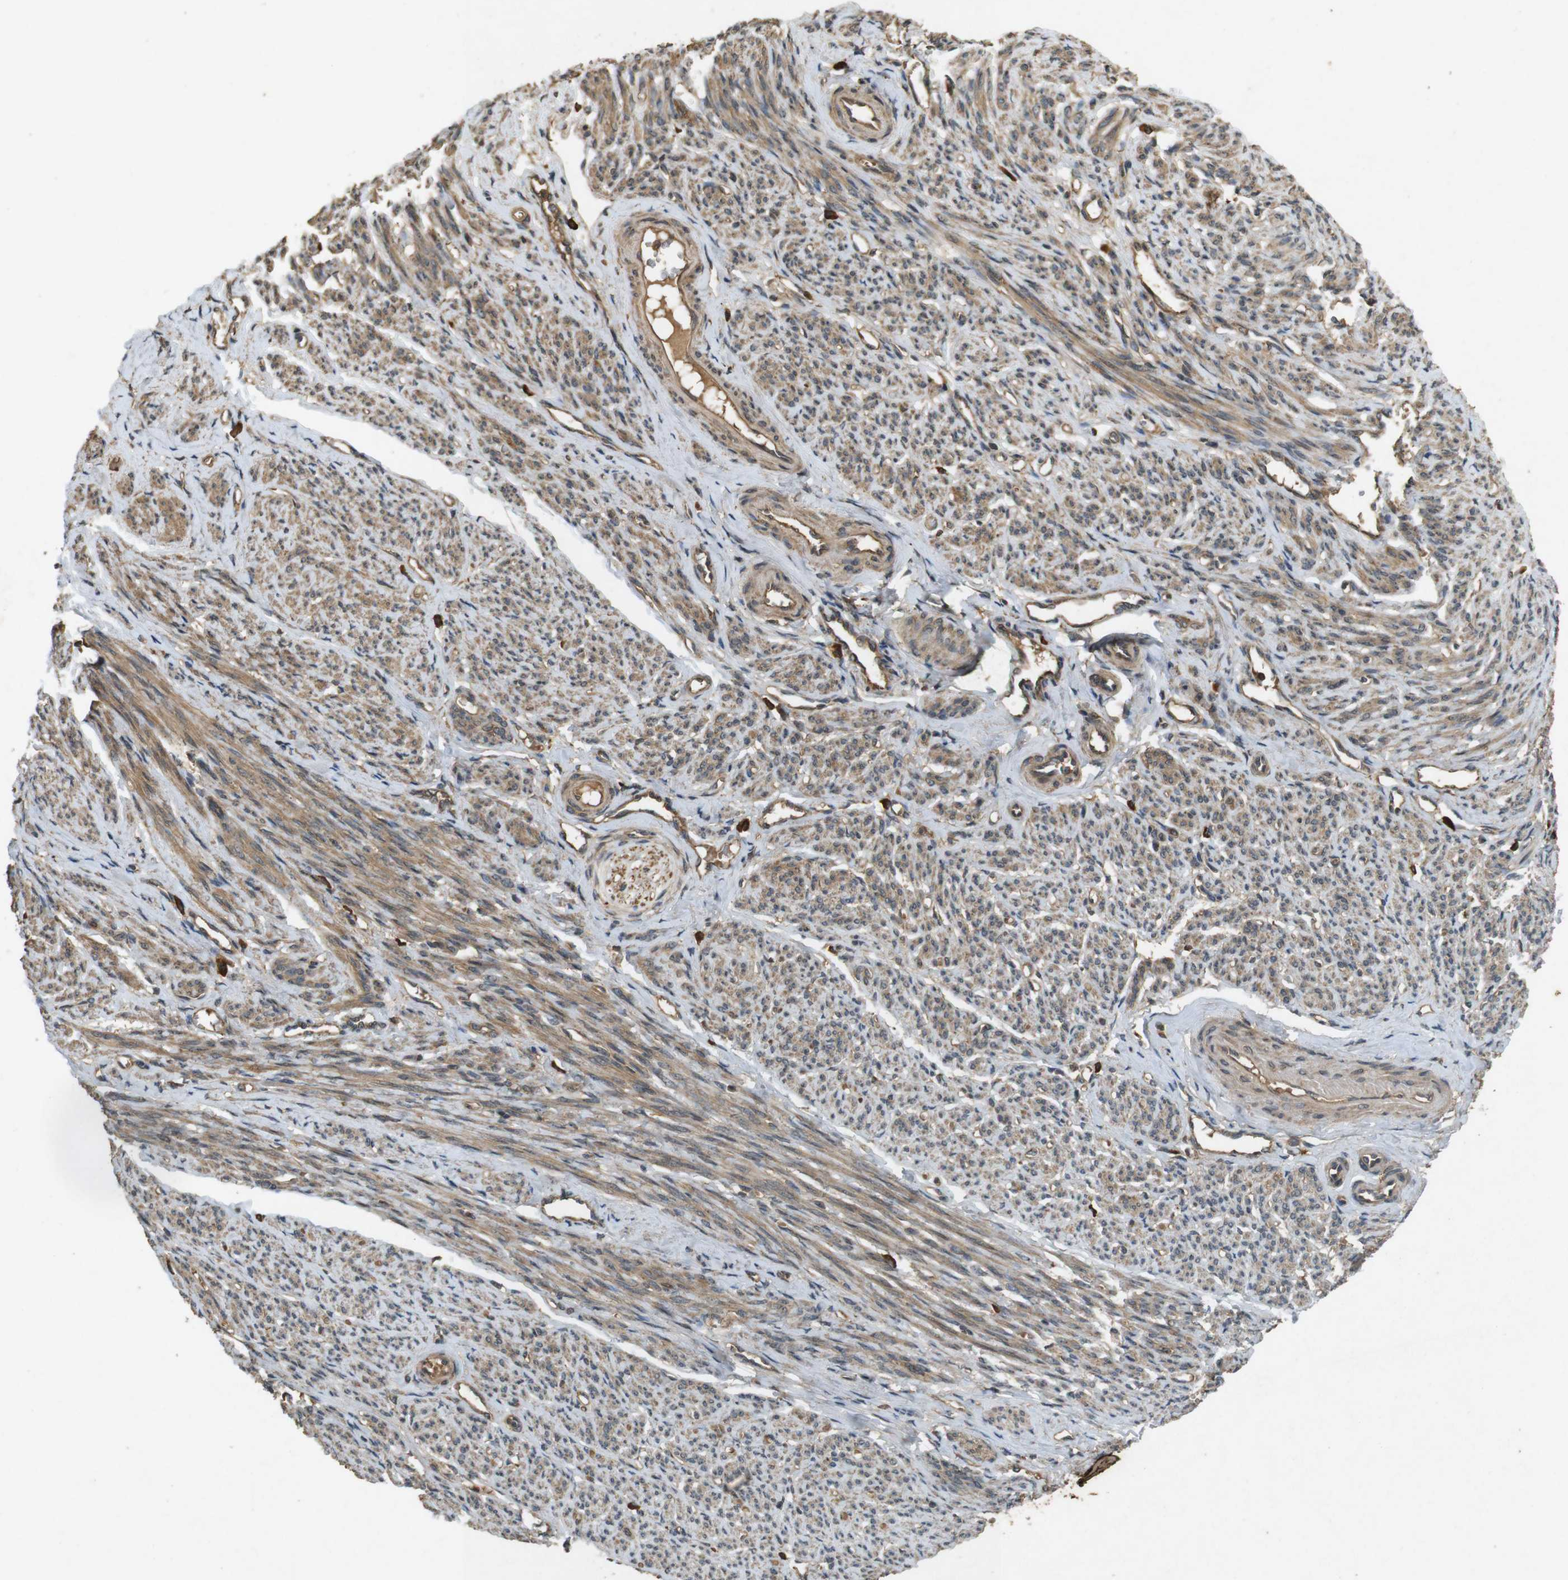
{"staining": {"intensity": "moderate", "quantity": ">75%", "location": "cytoplasmic/membranous"}, "tissue": "smooth muscle", "cell_type": "Smooth muscle cells", "image_type": "normal", "snomed": [{"axis": "morphology", "description": "Normal tissue, NOS"}, {"axis": "topography", "description": "Smooth muscle"}], "caption": "Moderate cytoplasmic/membranous positivity for a protein is present in approximately >75% of smooth muscle cells of normal smooth muscle using immunohistochemistry.", "gene": "TAP1", "patient": {"sex": "female", "age": 65}}